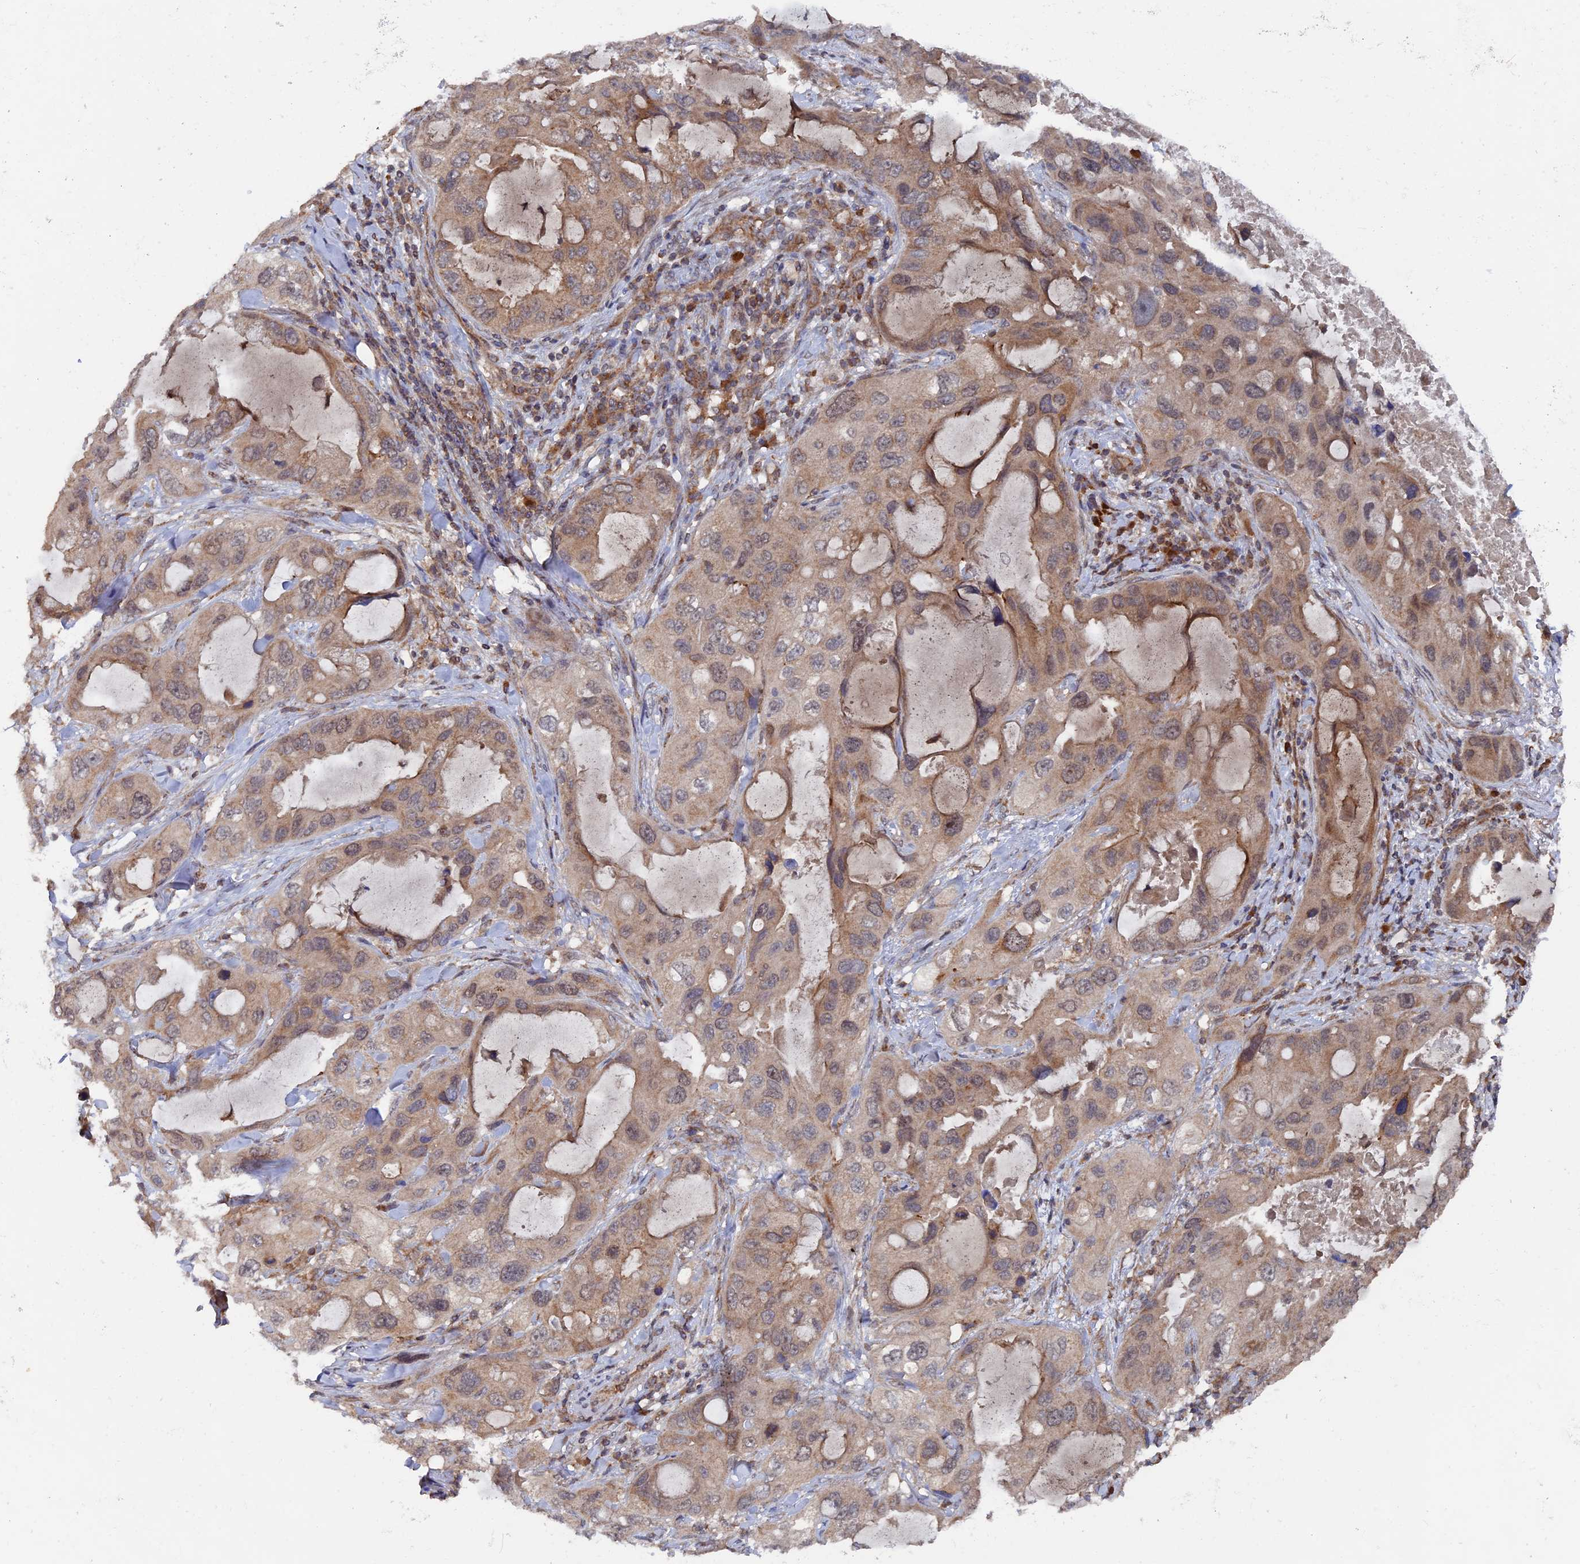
{"staining": {"intensity": "weak", "quantity": ">75%", "location": "cytoplasmic/membranous"}, "tissue": "lung cancer", "cell_type": "Tumor cells", "image_type": "cancer", "snomed": [{"axis": "morphology", "description": "Squamous cell carcinoma, NOS"}, {"axis": "topography", "description": "Lung"}], "caption": "Immunohistochemistry (DAB) staining of lung cancer (squamous cell carcinoma) shows weak cytoplasmic/membranous protein staining in approximately >75% of tumor cells.", "gene": "RAB15", "patient": {"sex": "female", "age": 73}}